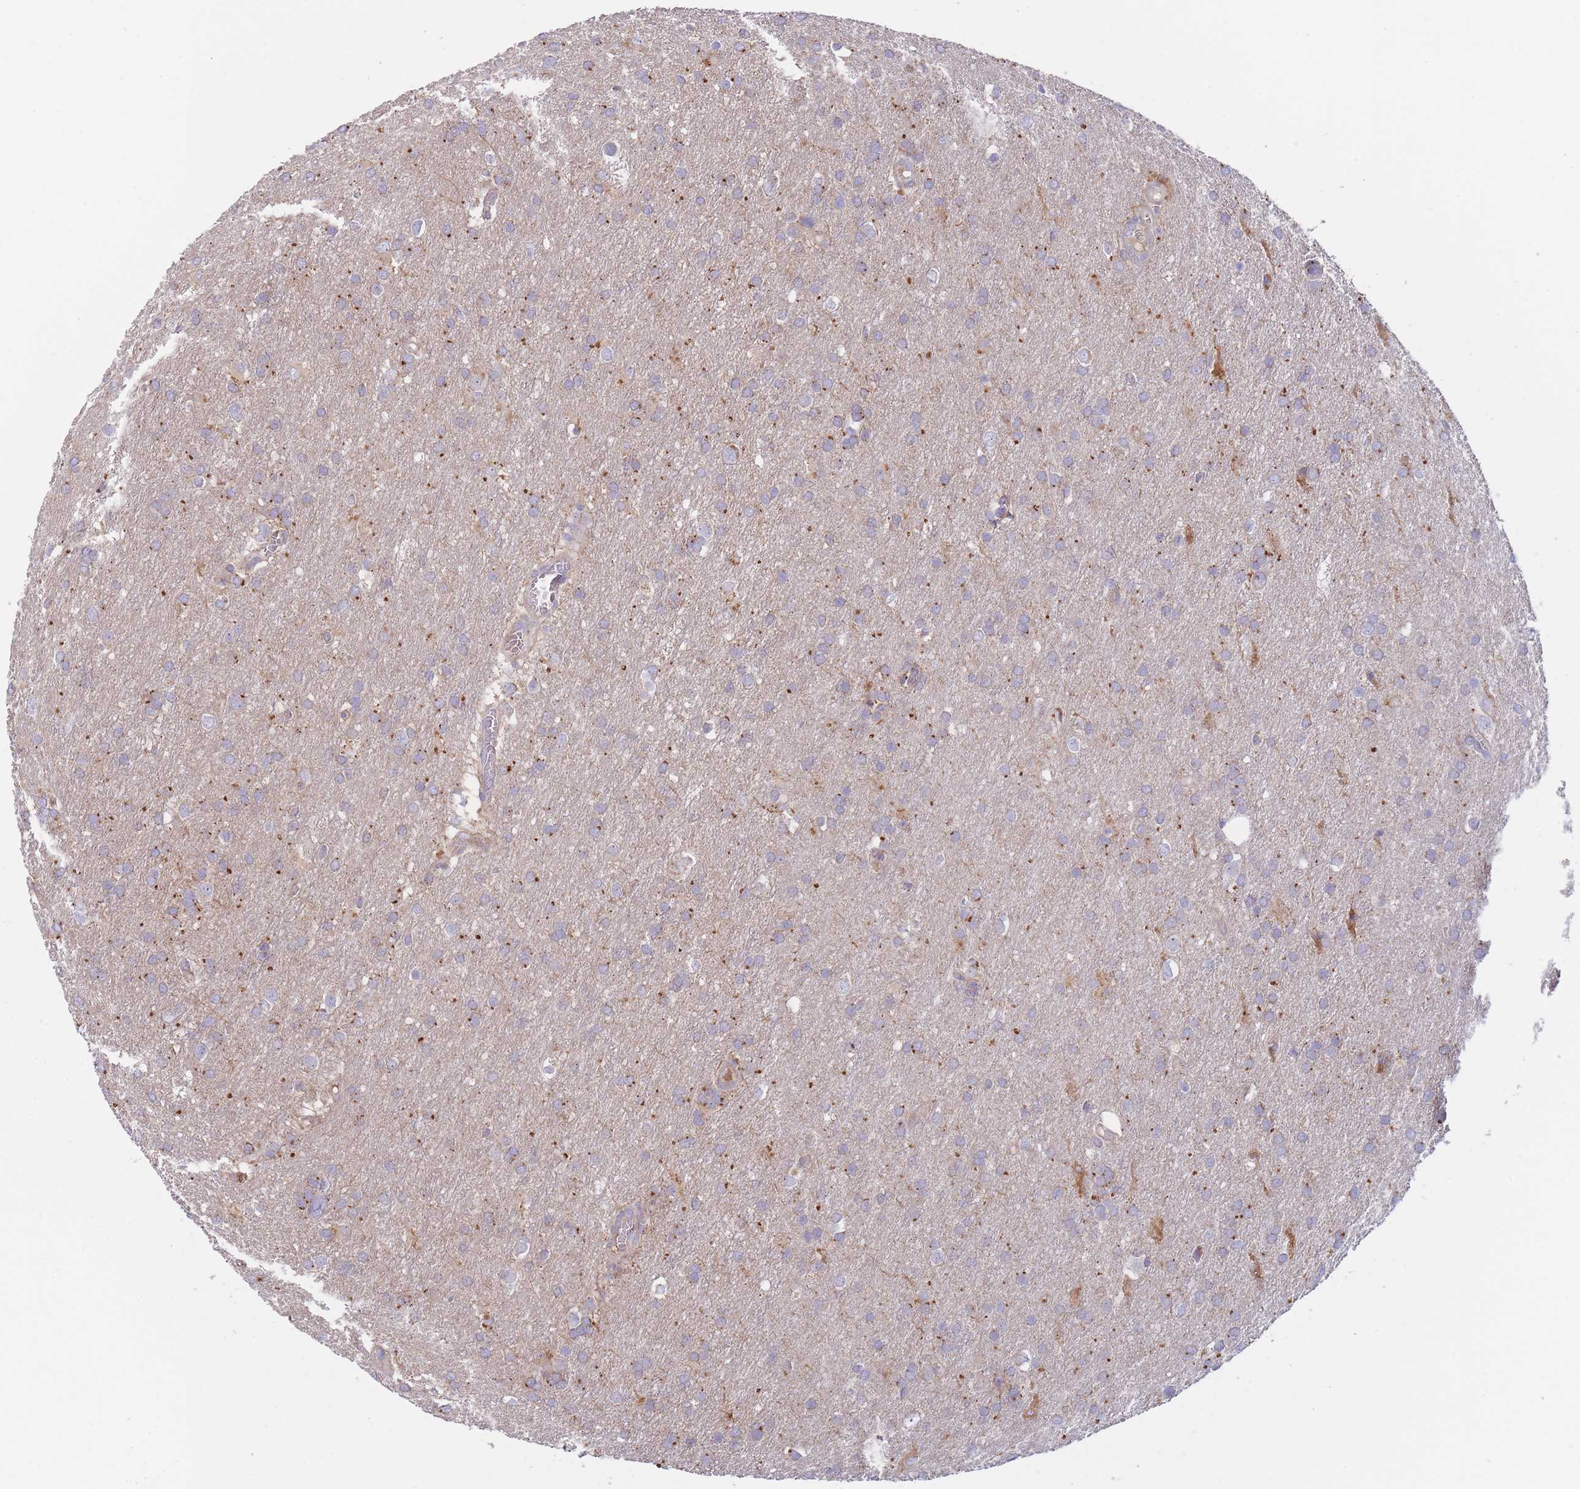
{"staining": {"intensity": "moderate", "quantity": "<25%", "location": "cytoplasmic/membranous"}, "tissue": "glioma", "cell_type": "Tumor cells", "image_type": "cancer", "snomed": [{"axis": "morphology", "description": "Glioma, malignant, Low grade"}, {"axis": "topography", "description": "Brain"}], "caption": "Immunohistochemical staining of human malignant glioma (low-grade) demonstrates low levels of moderate cytoplasmic/membranous expression in approximately <25% of tumor cells.", "gene": "SLC25A42", "patient": {"sex": "female", "age": 32}}